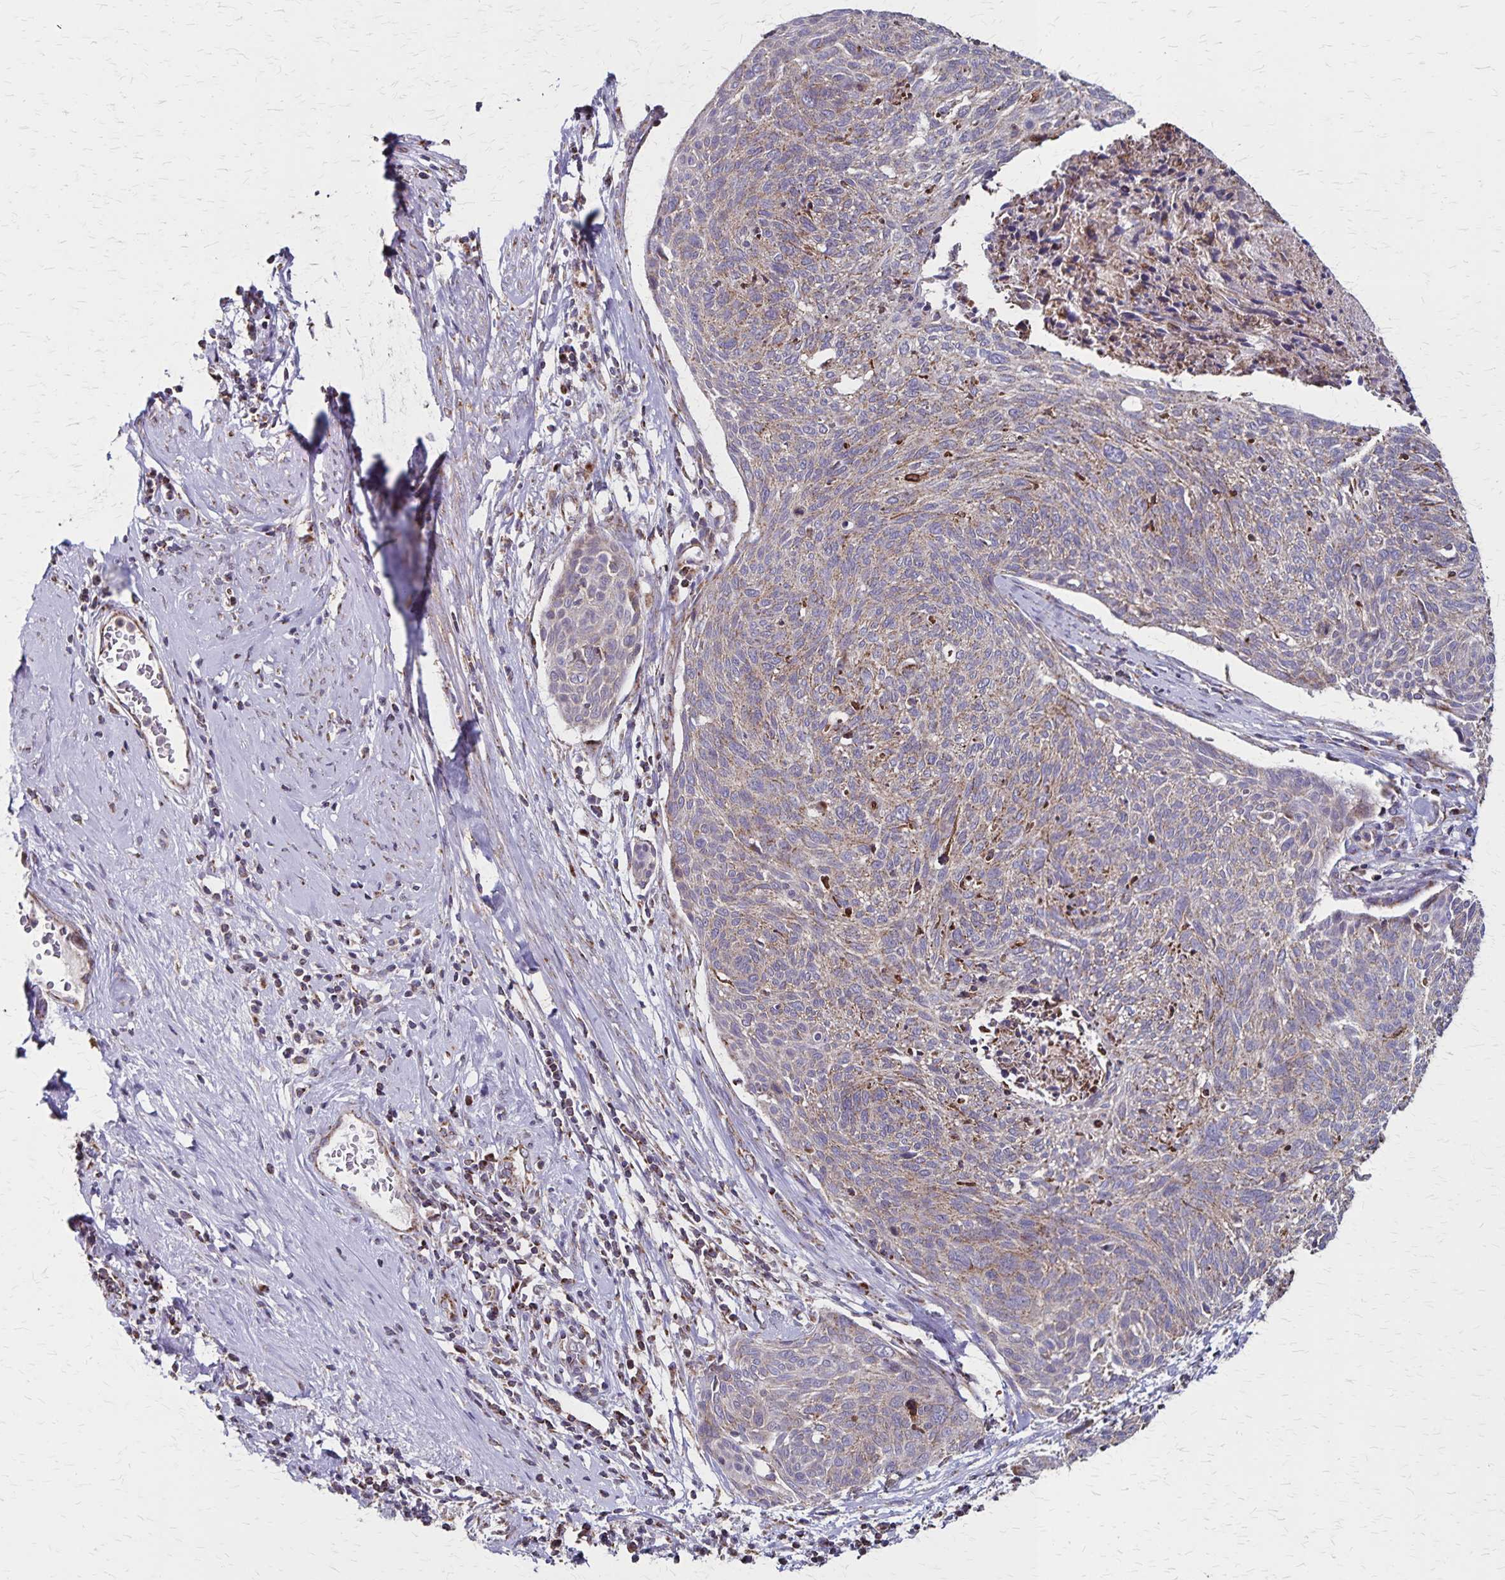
{"staining": {"intensity": "weak", "quantity": "25%-75%", "location": "cytoplasmic/membranous"}, "tissue": "cervical cancer", "cell_type": "Tumor cells", "image_type": "cancer", "snomed": [{"axis": "morphology", "description": "Squamous cell carcinoma, NOS"}, {"axis": "topography", "description": "Cervix"}], "caption": "Protein expression analysis of squamous cell carcinoma (cervical) shows weak cytoplasmic/membranous positivity in approximately 25%-75% of tumor cells. Using DAB (3,3'-diaminobenzidine) (brown) and hematoxylin (blue) stains, captured at high magnification using brightfield microscopy.", "gene": "NFS1", "patient": {"sex": "female", "age": 49}}